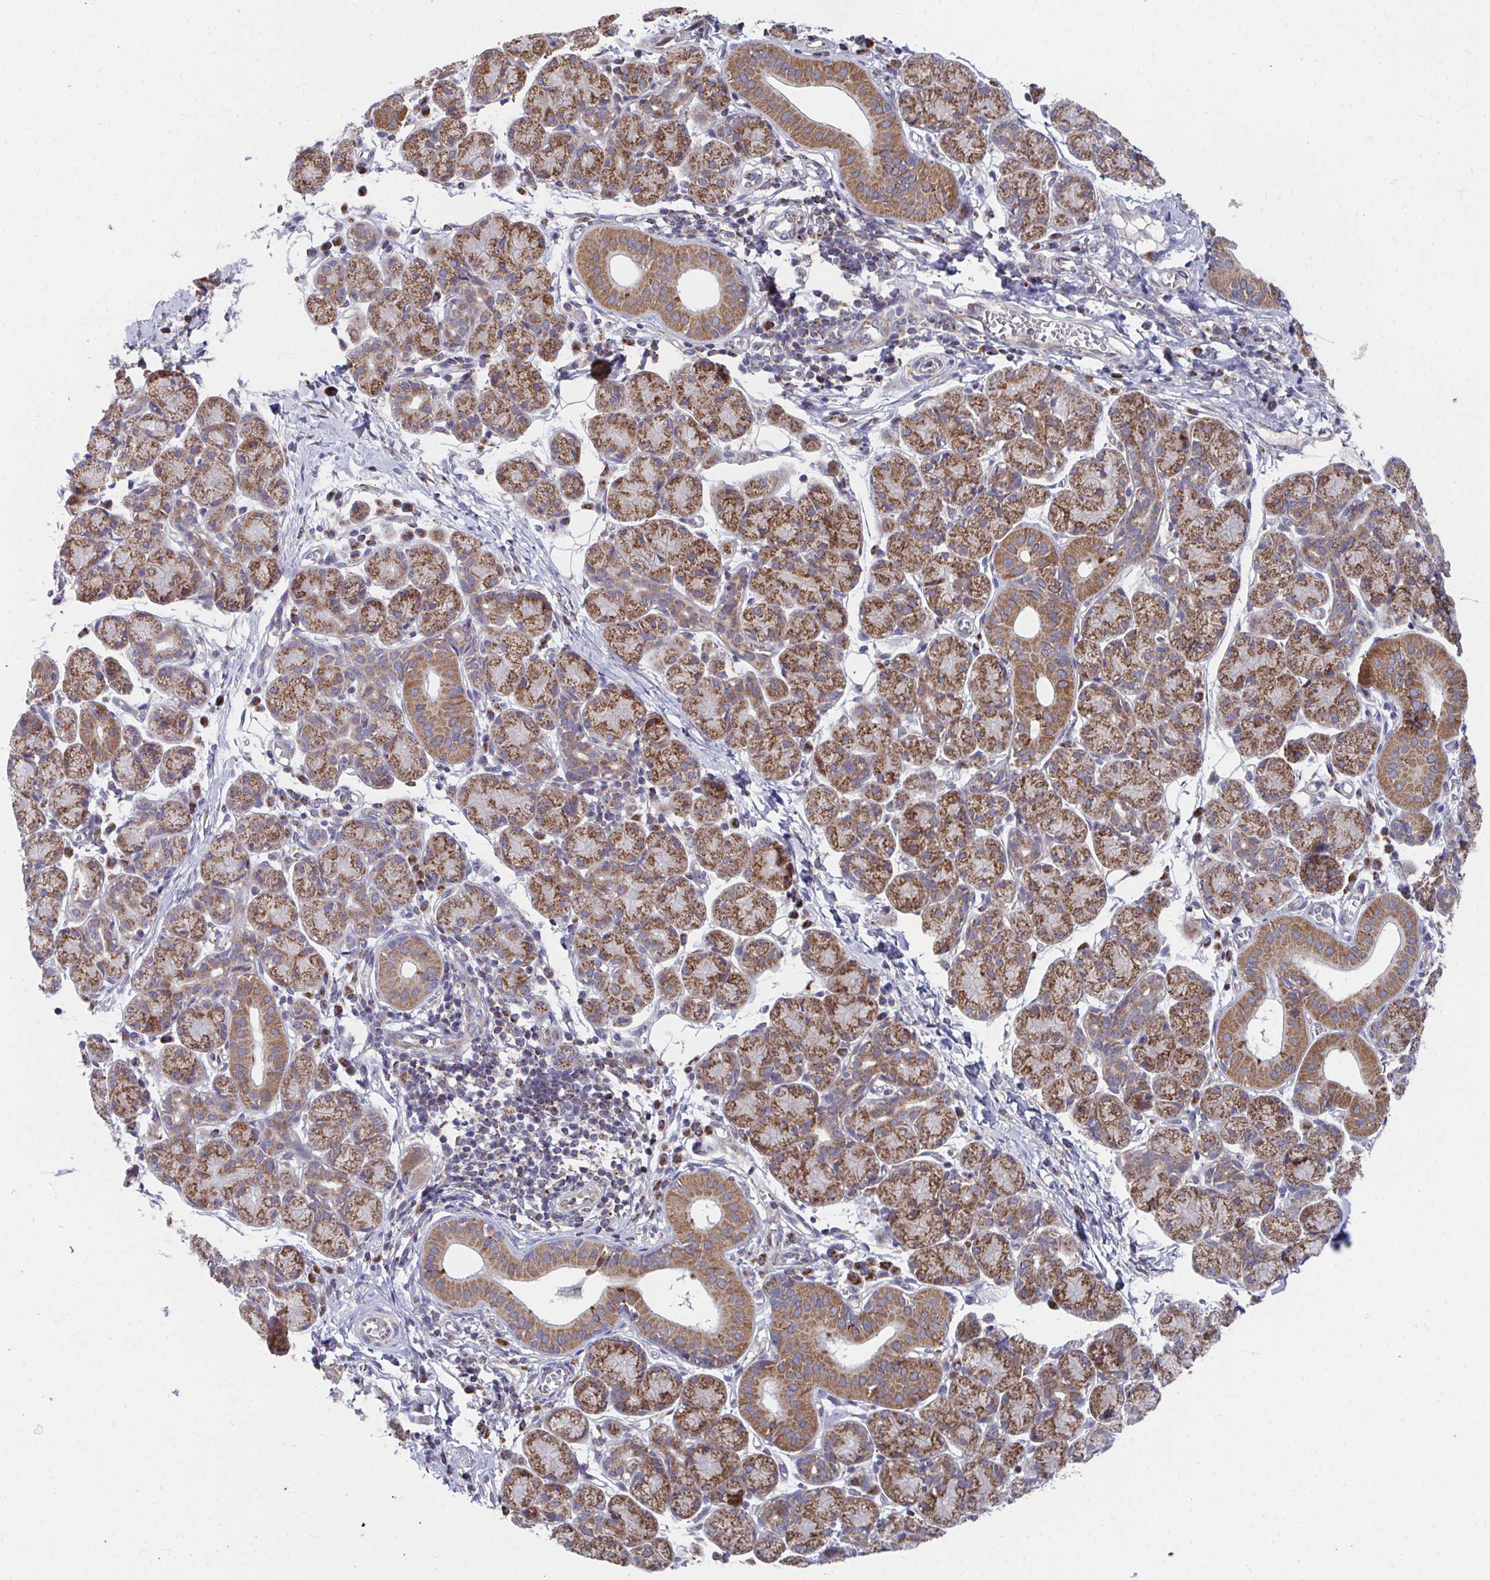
{"staining": {"intensity": "strong", "quantity": ">75%", "location": "cytoplasmic/membranous"}, "tissue": "salivary gland", "cell_type": "Glandular cells", "image_type": "normal", "snomed": [{"axis": "morphology", "description": "Normal tissue, NOS"}, {"axis": "morphology", "description": "Inflammation, NOS"}, {"axis": "topography", "description": "Lymph node"}, {"axis": "topography", "description": "Salivary gland"}], "caption": "IHC histopathology image of benign salivary gland stained for a protein (brown), which exhibits high levels of strong cytoplasmic/membranous positivity in approximately >75% of glandular cells.", "gene": "PEX3", "patient": {"sex": "male", "age": 3}}